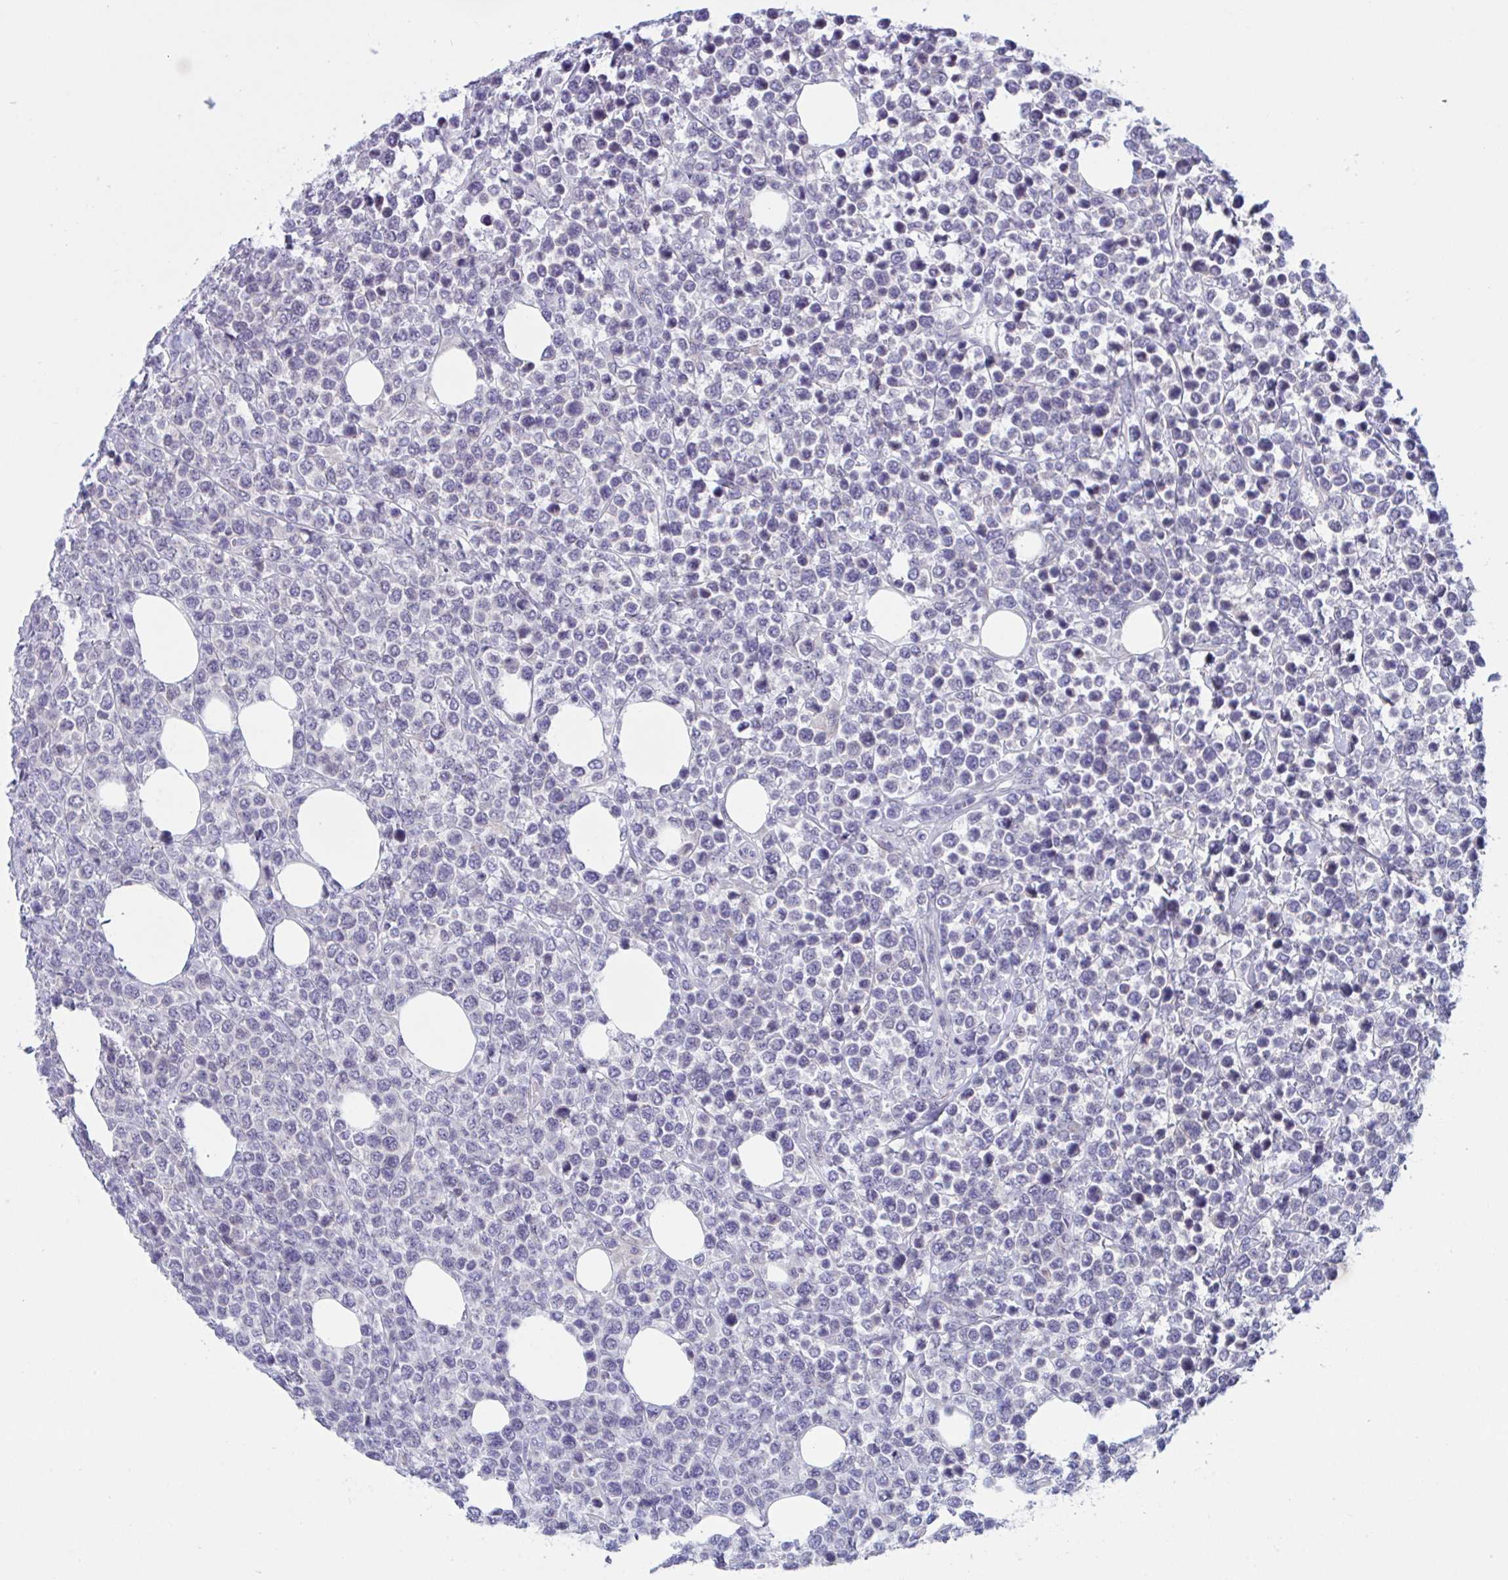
{"staining": {"intensity": "negative", "quantity": "none", "location": "none"}, "tissue": "lymphoma", "cell_type": "Tumor cells", "image_type": "cancer", "snomed": [{"axis": "morphology", "description": "Malignant lymphoma, non-Hodgkin's type, High grade"}, {"axis": "topography", "description": "Soft tissue"}], "caption": "Photomicrograph shows no protein expression in tumor cells of high-grade malignant lymphoma, non-Hodgkin's type tissue.", "gene": "SNX11", "patient": {"sex": "female", "age": 56}}